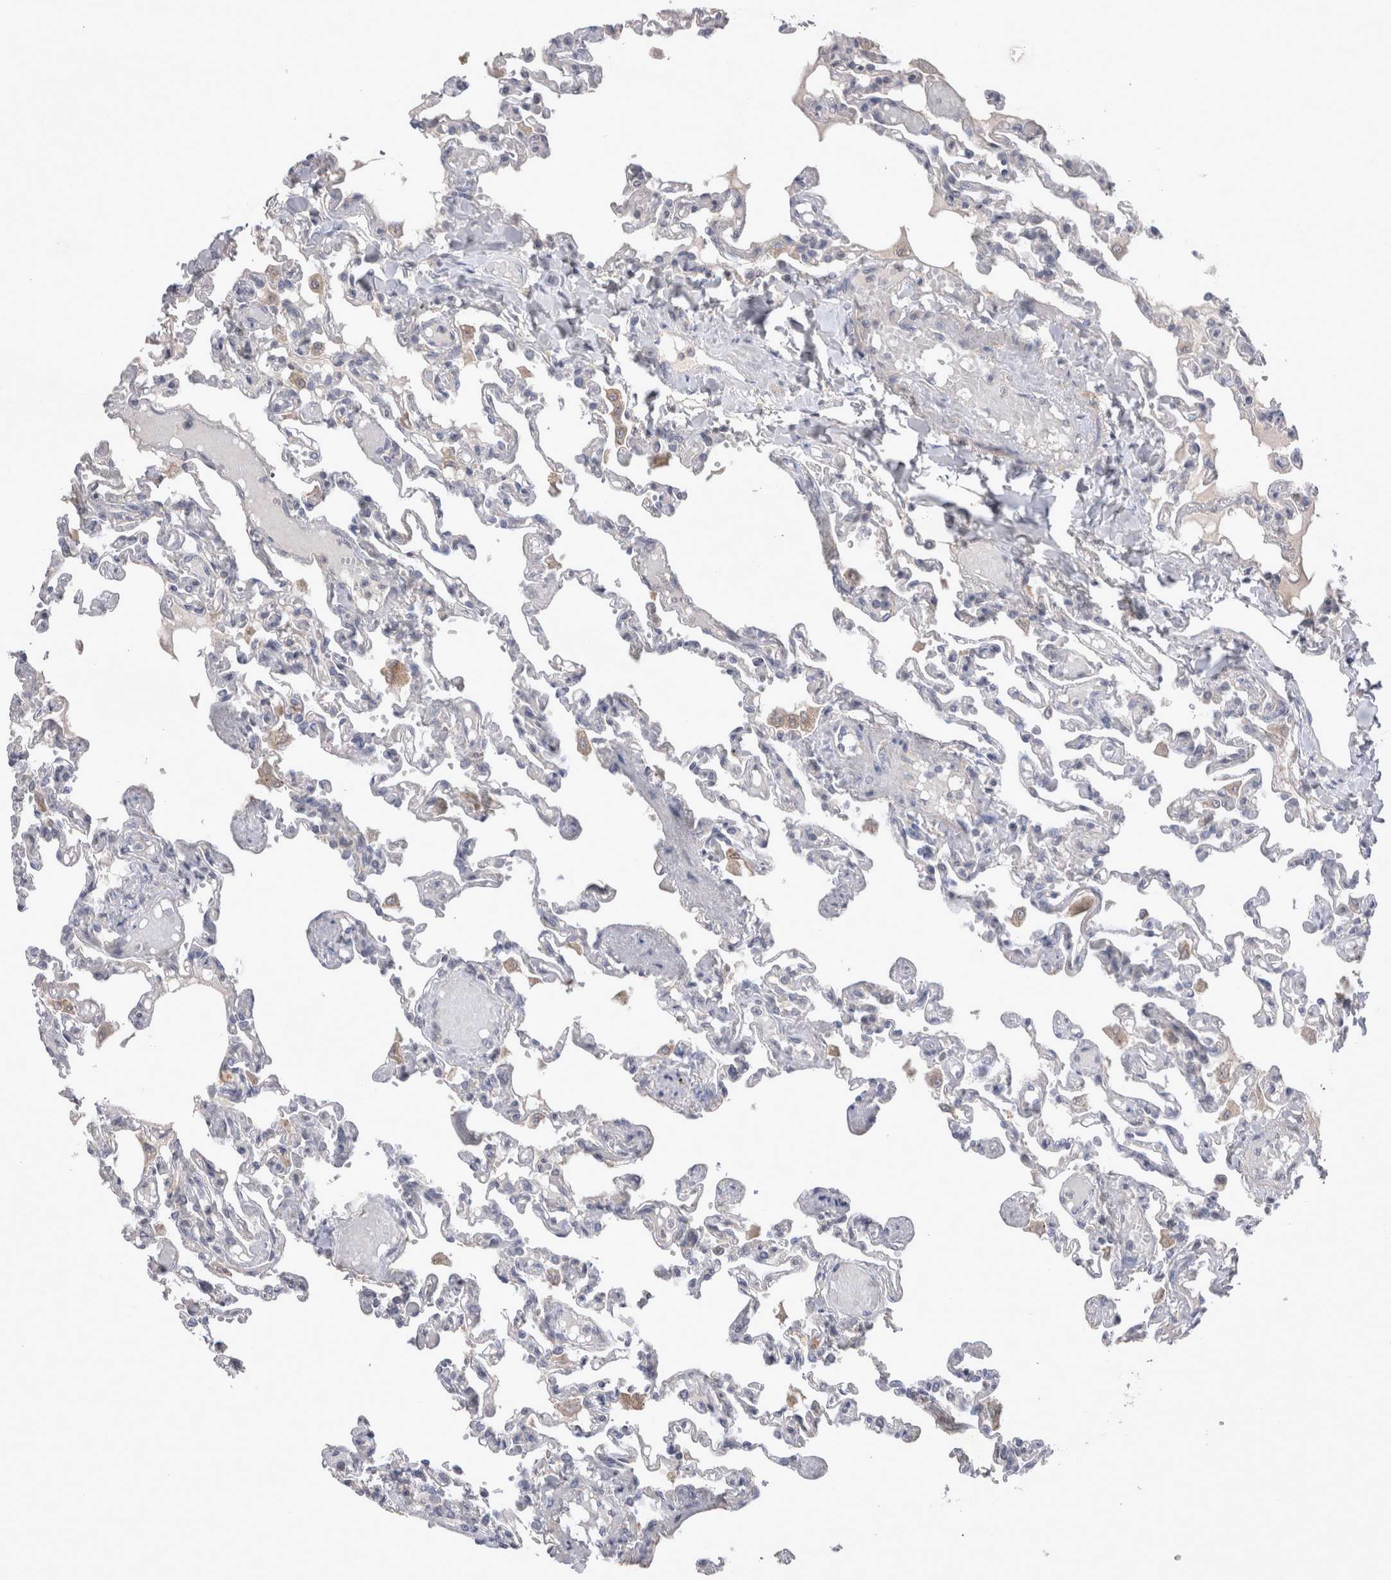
{"staining": {"intensity": "negative", "quantity": "none", "location": "none"}, "tissue": "lung", "cell_type": "Alveolar cells", "image_type": "normal", "snomed": [{"axis": "morphology", "description": "Normal tissue, NOS"}, {"axis": "topography", "description": "Lung"}], "caption": "The histopathology image shows no significant positivity in alveolar cells of lung. Brightfield microscopy of immunohistochemistry stained with DAB (3,3'-diaminobenzidine) (brown) and hematoxylin (blue), captured at high magnification.", "gene": "SRD5A3", "patient": {"sex": "male", "age": 21}}